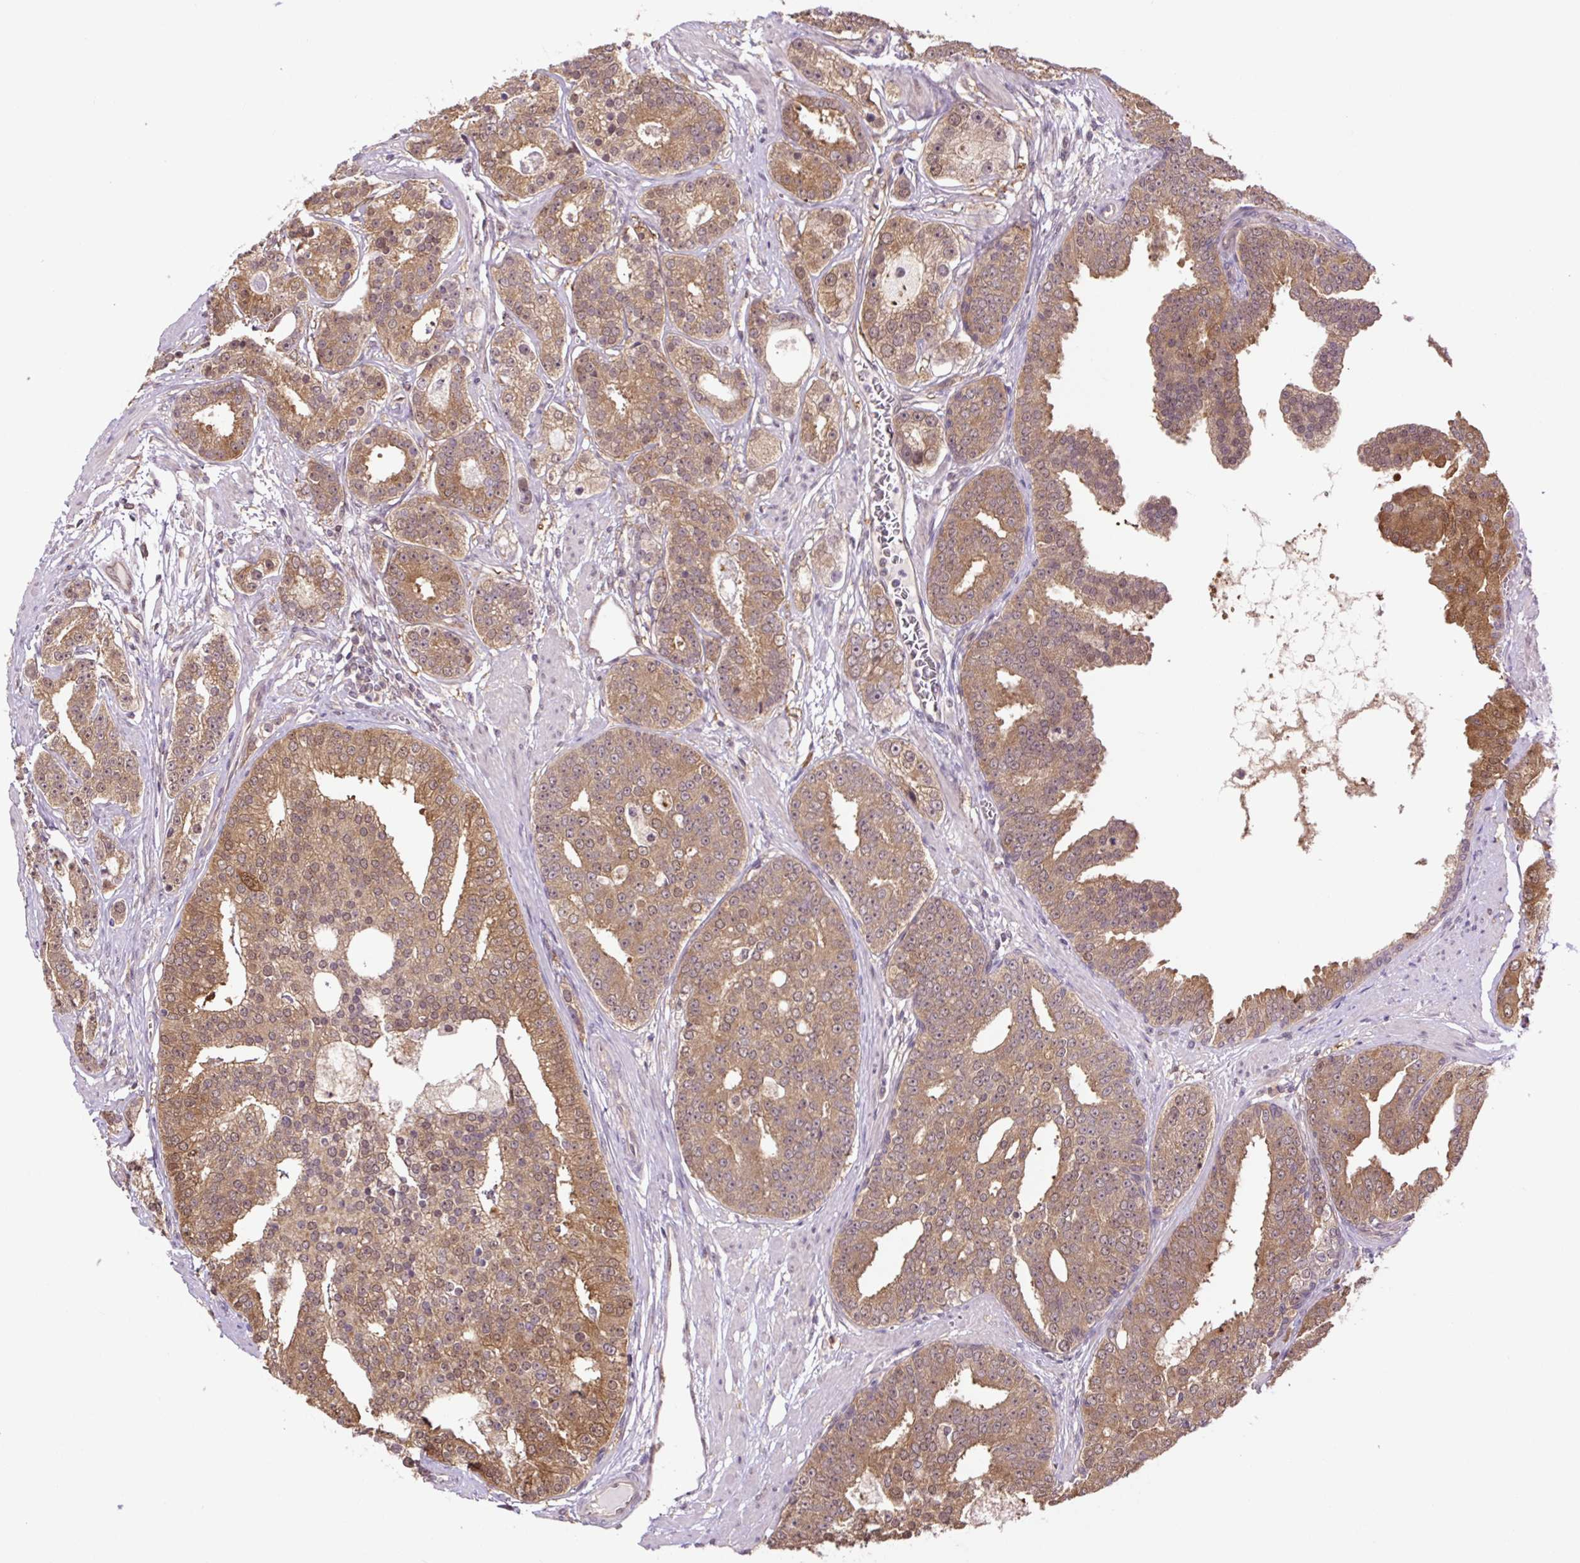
{"staining": {"intensity": "moderate", "quantity": ">75%", "location": "cytoplasmic/membranous"}, "tissue": "prostate cancer", "cell_type": "Tumor cells", "image_type": "cancer", "snomed": [{"axis": "morphology", "description": "Adenocarcinoma, High grade"}, {"axis": "topography", "description": "Prostate"}], "caption": "Brown immunohistochemical staining in high-grade adenocarcinoma (prostate) reveals moderate cytoplasmic/membranous positivity in about >75% of tumor cells.", "gene": "TPT1", "patient": {"sex": "male", "age": 71}}